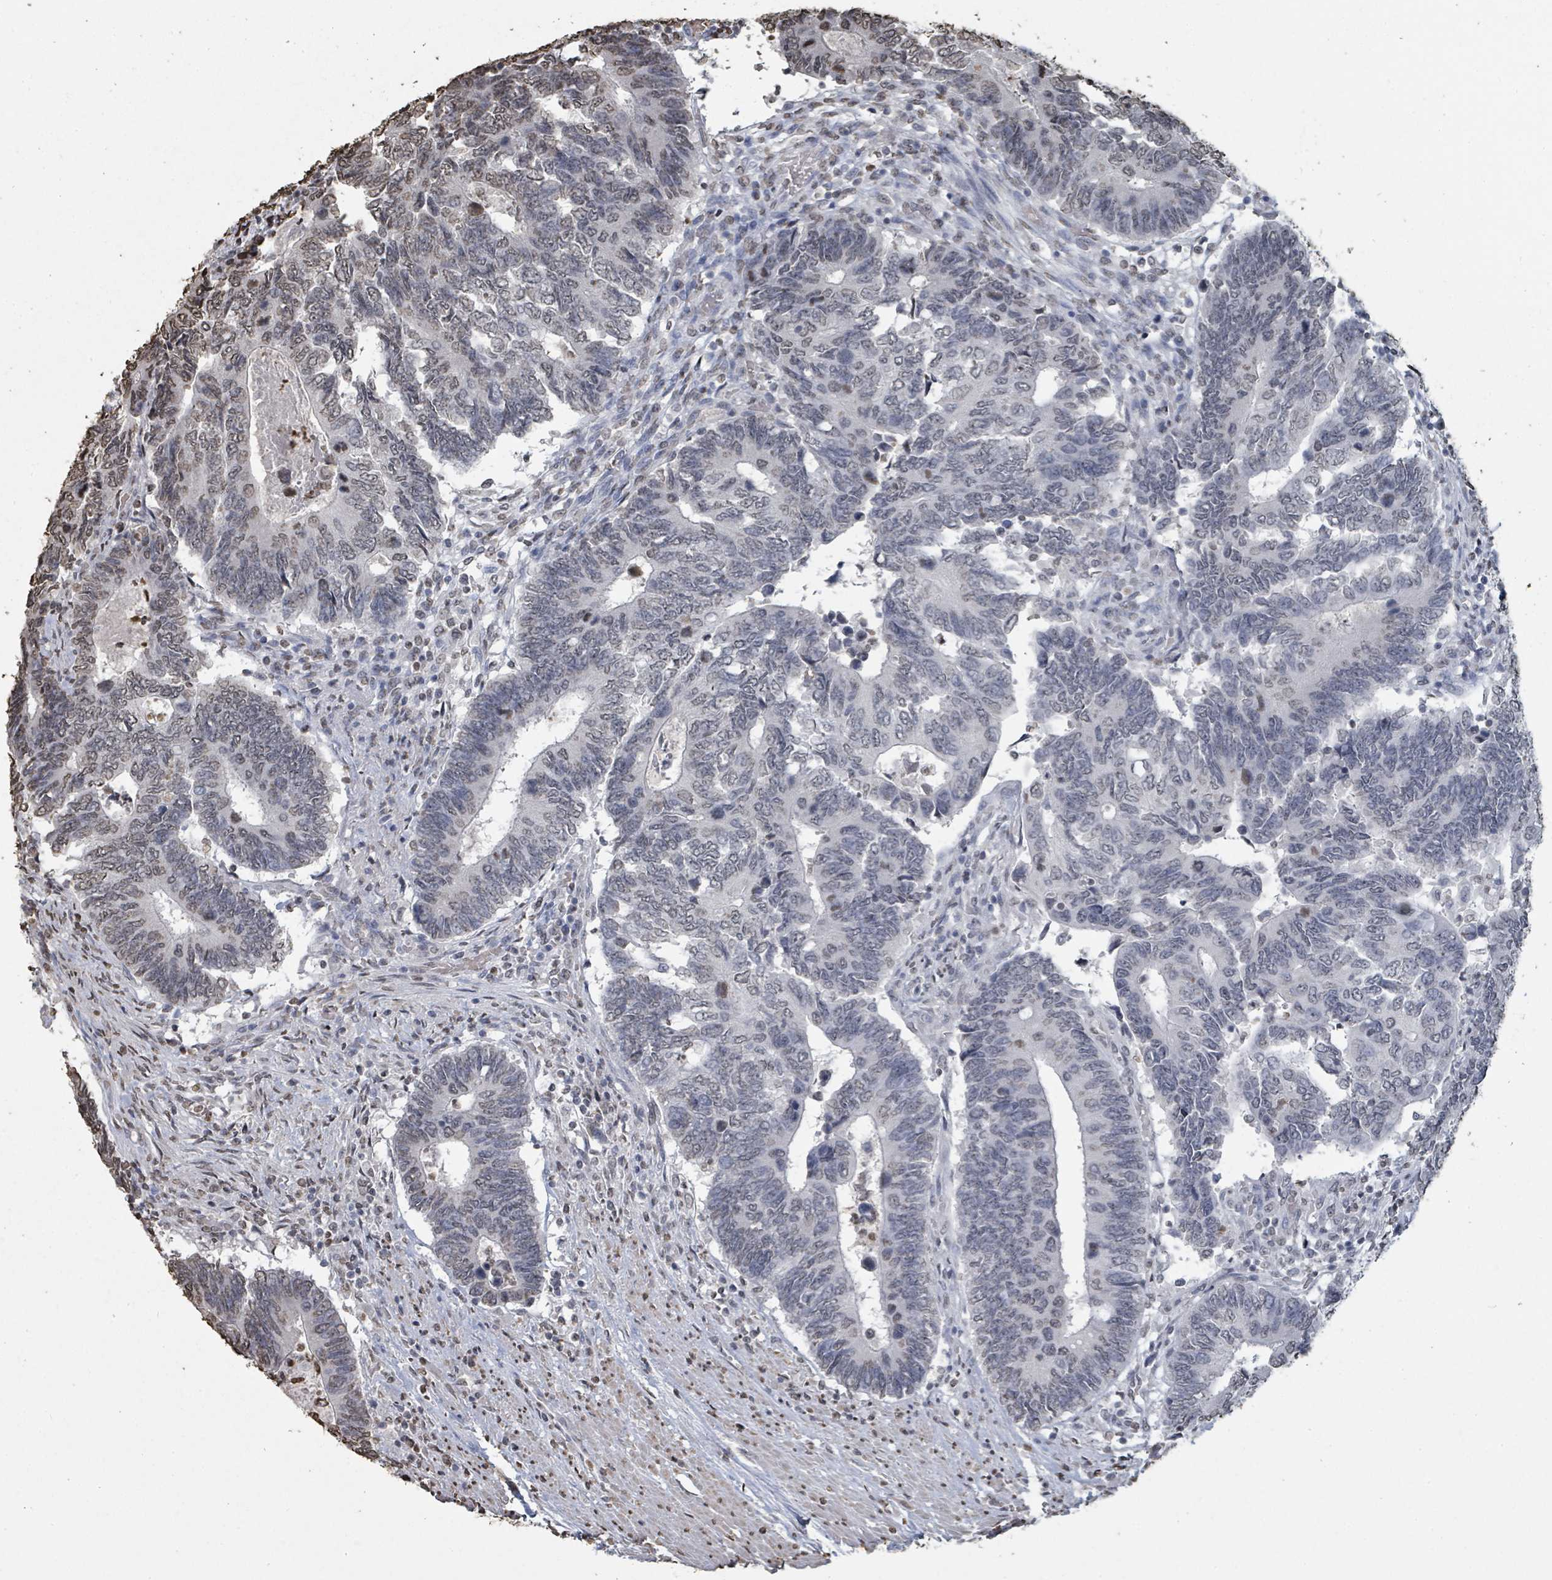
{"staining": {"intensity": "weak", "quantity": "<25%", "location": "nuclear"}, "tissue": "colorectal cancer", "cell_type": "Tumor cells", "image_type": "cancer", "snomed": [{"axis": "morphology", "description": "Adenocarcinoma, NOS"}, {"axis": "topography", "description": "Colon"}], "caption": "There is no significant expression in tumor cells of colorectal cancer.", "gene": "MRPS12", "patient": {"sex": "male", "age": 87}}